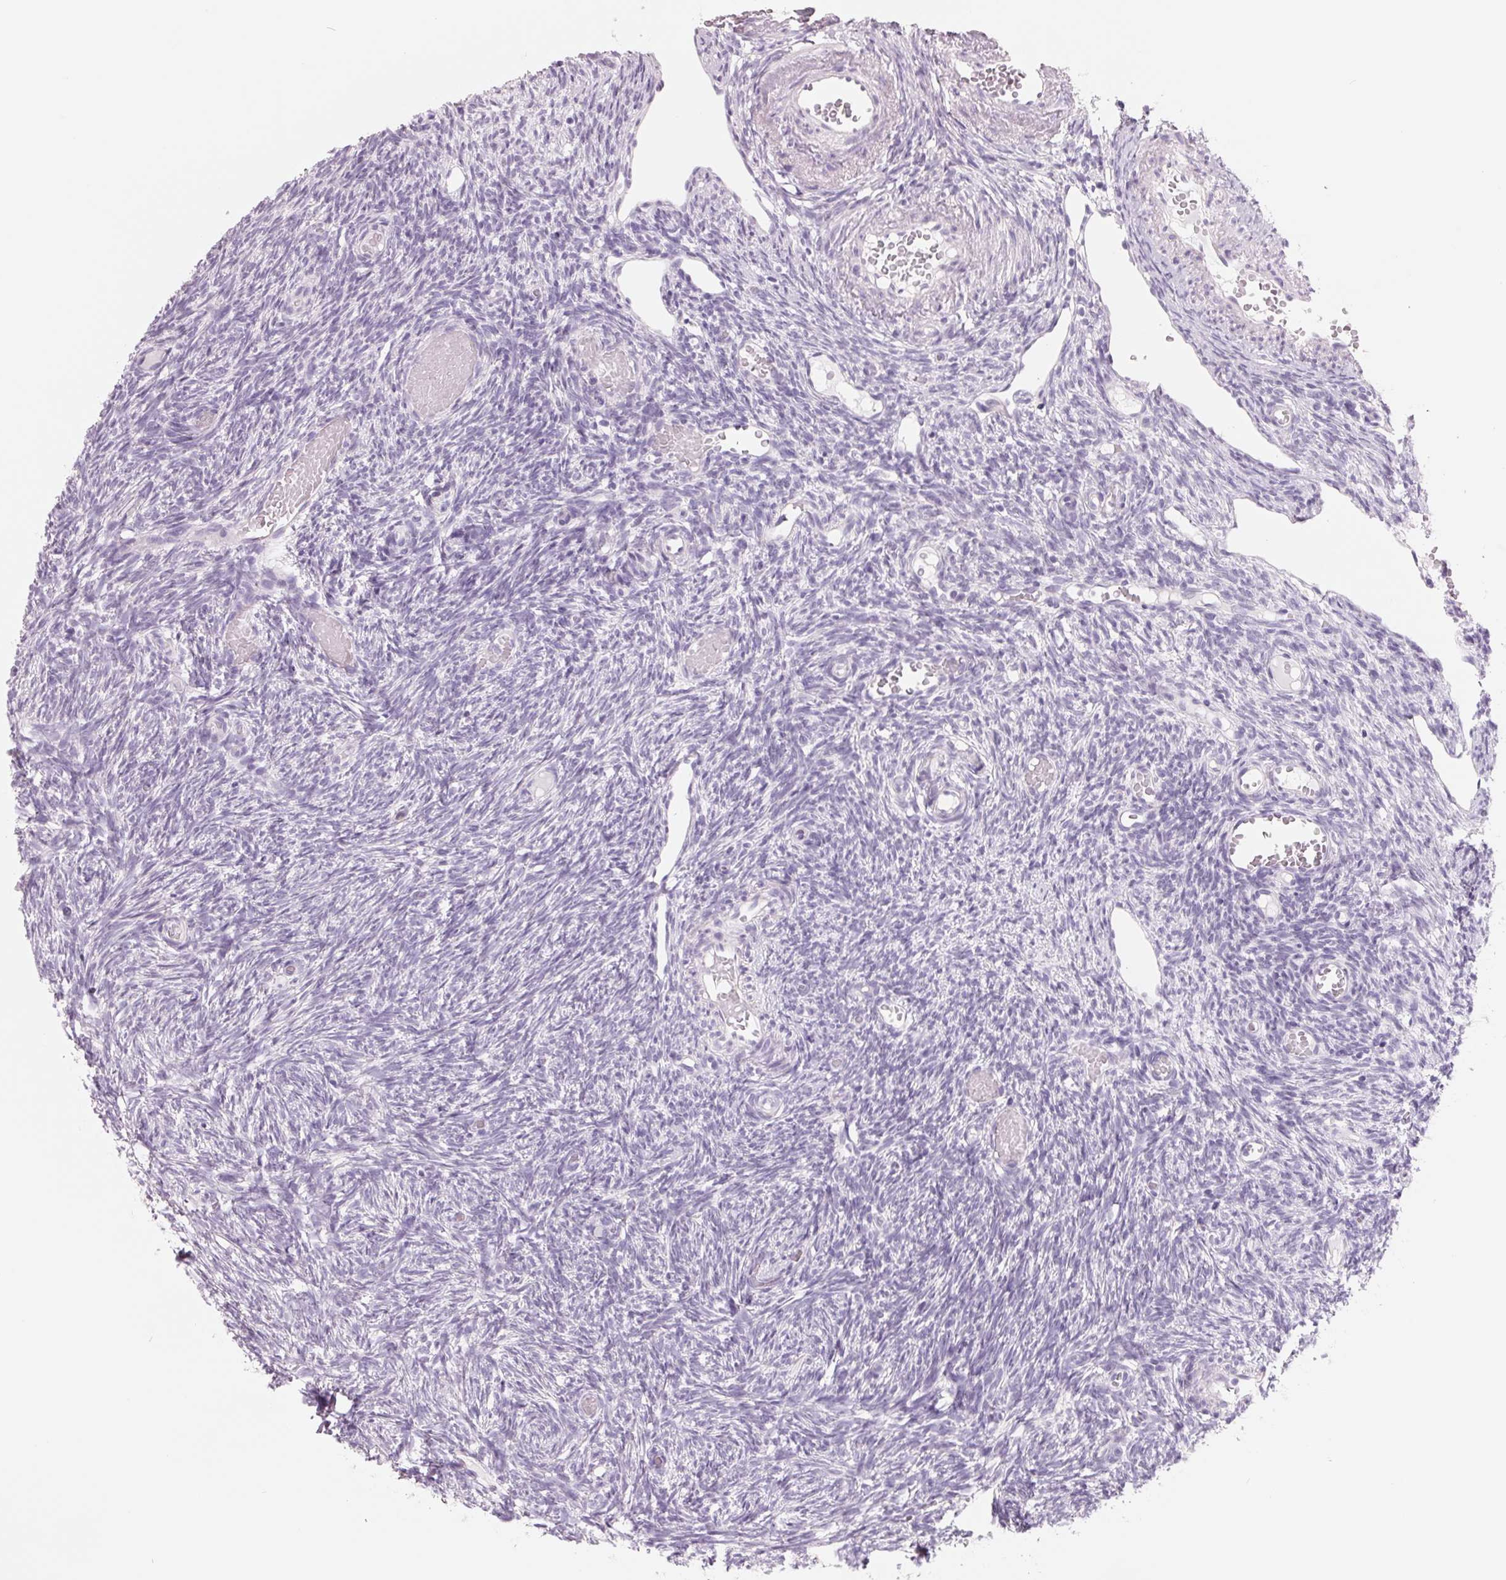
{"staining": {"intensity": "negative", "quantity": "none", "location": "none"}, "tissue": "ovary", "cell_type": "Follicle cells", "image_type": "normal", "snomed": [{"axis": "morphology", "description": "Normal tissue, NOS"}, {"axis": "topography", "description": "Ovary"}], "caption": "Immunohistochemistry of unremarkable human ovary shows no expression in follicle cells. The staining was performed using DAB (3,3'-diaminobenzidine) to visualize the protein expression in brown, while the nuclei were stained in blue with hematoxylin (Magnification: 20x).", "gene": "FTCD", "patient": {"sex": "female", "age": 39}}